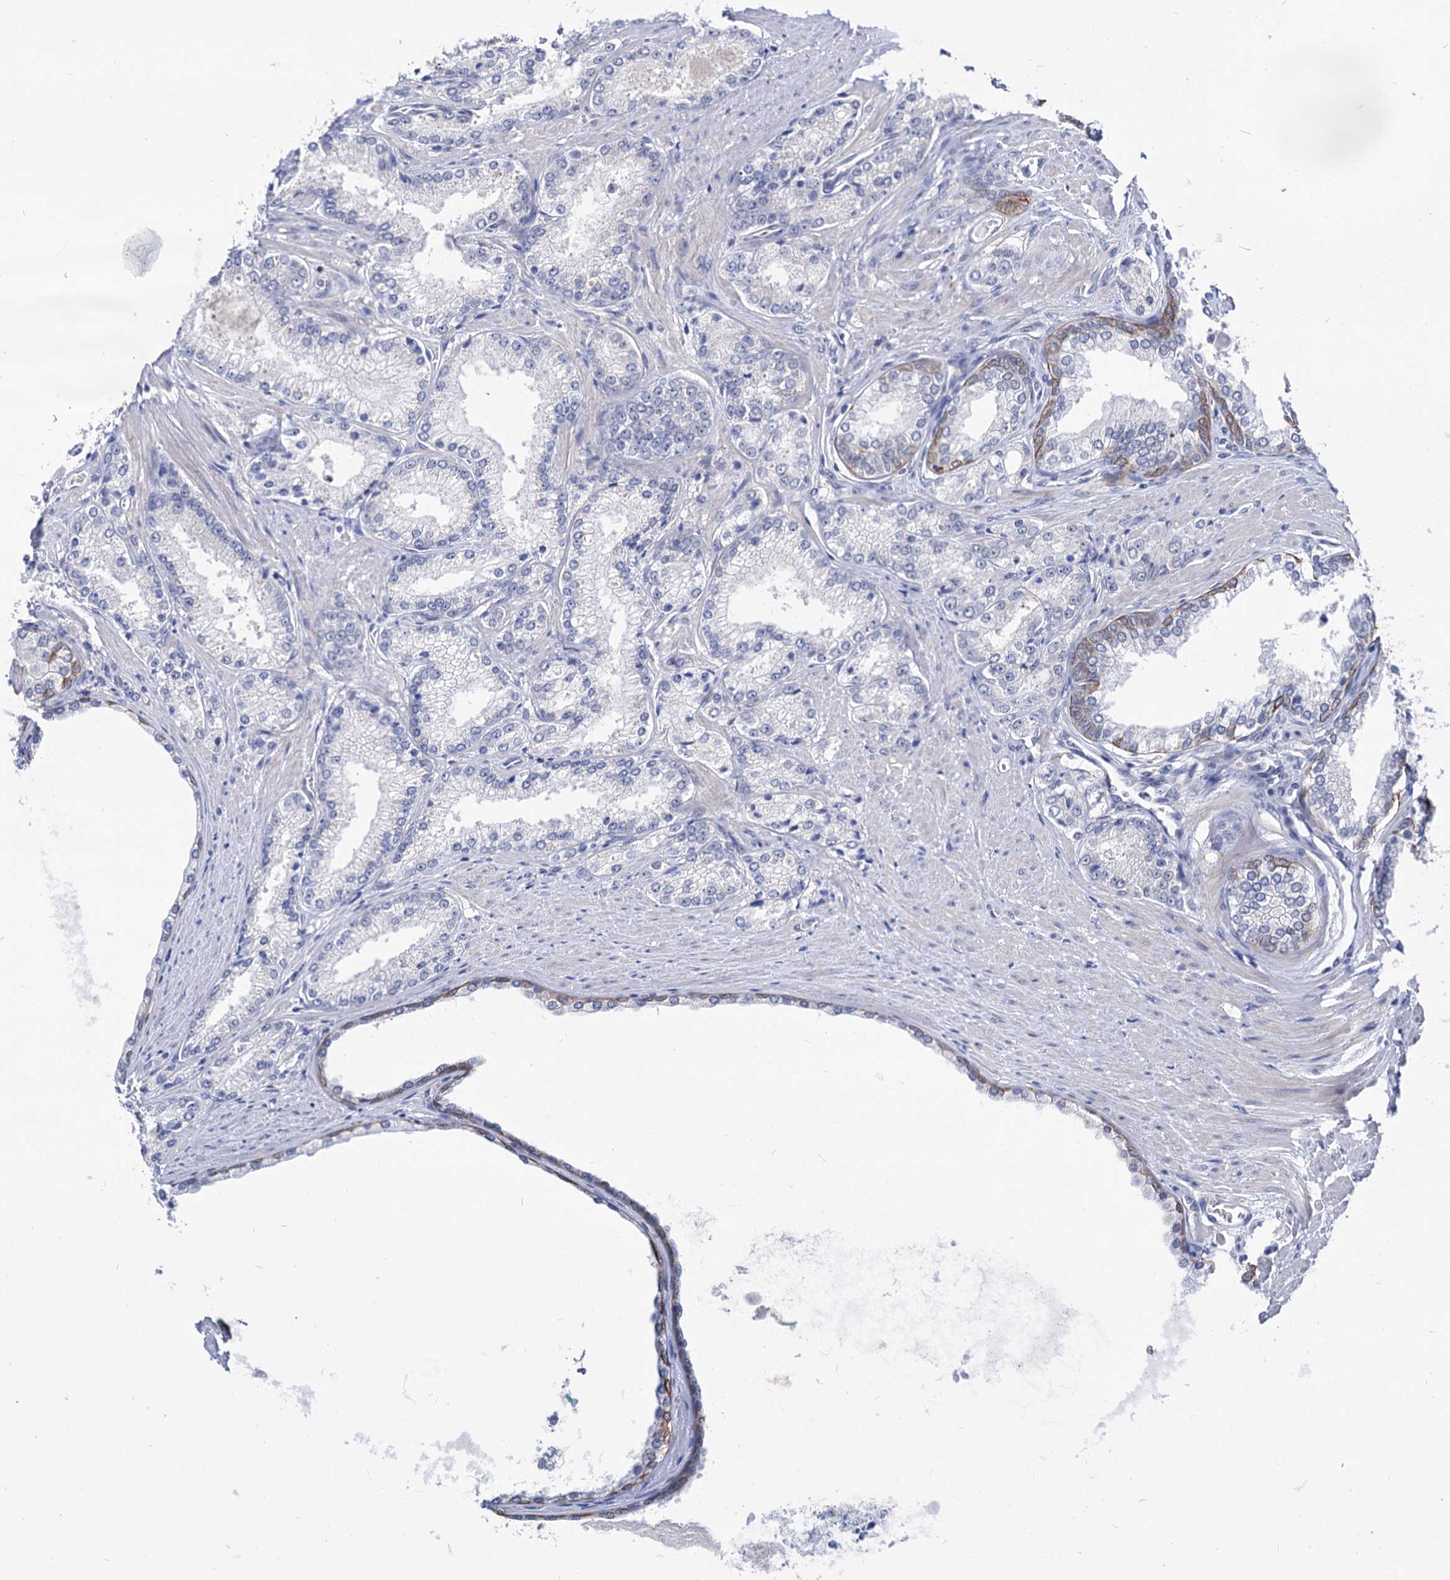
{"staining": {"intensity": "negative", "quantity": "none", "location": "none"}, "tissue": "prostate cancer", "cell_type": "Tumor cells", "image_type": "cancer", "snomed": [{"axis": "morphology", "description": "Adenocarcinoma, High grade"}, {"axis": "topography", "description": "Prostate"}], "caption": "Immunohistochemical staining of human high-grade adenocarcinoma (prostate) displays no significant expression in tumor cells.", "gene": "NEK10", "patient": {"sex": "male", "age": 66}}